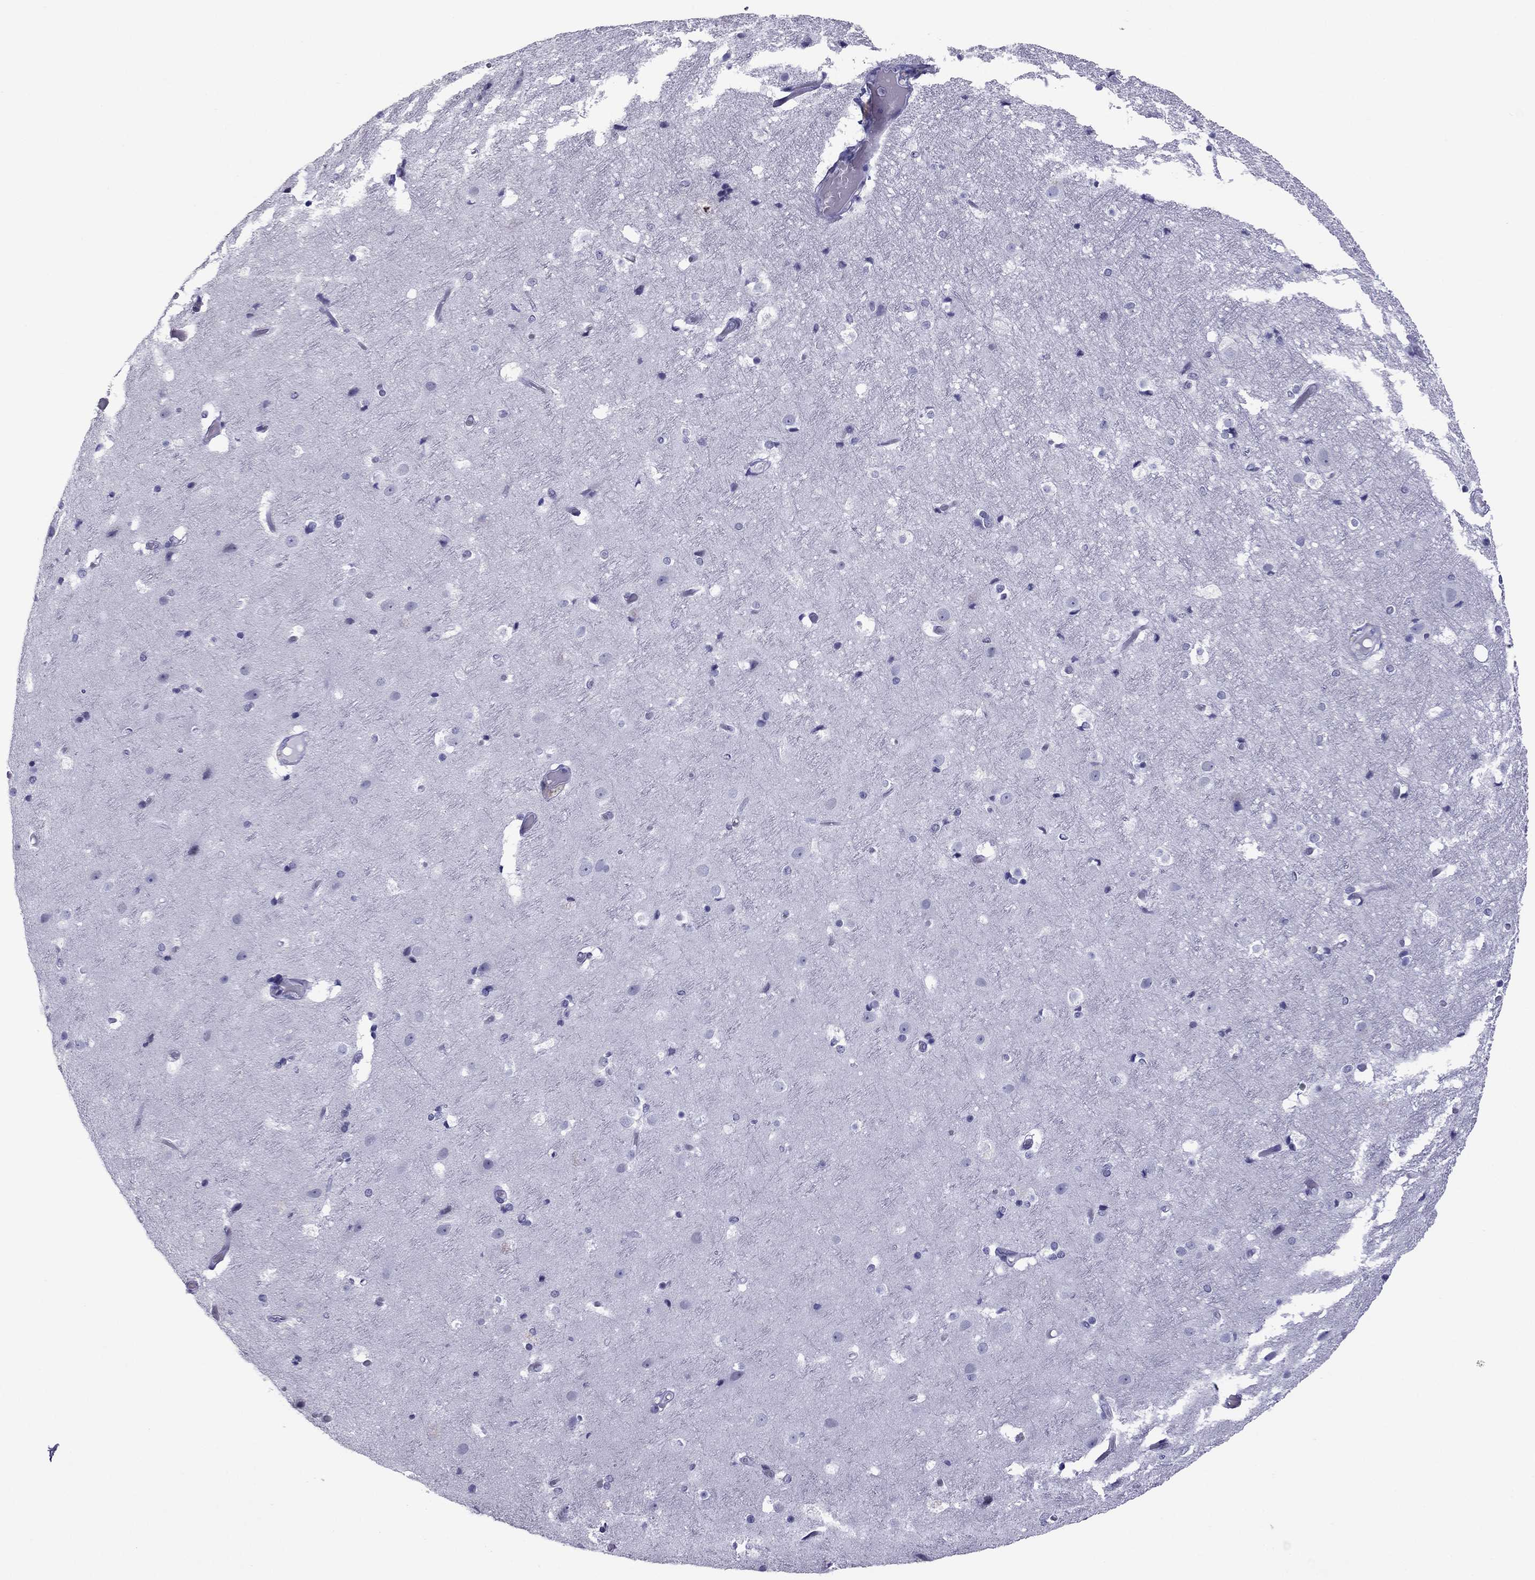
{"staining": {"intensity": "negative", "quantity": "none", "location": "none"}, "tissue": "cerebral cortex", "cell_type": "Endothelial cells", "image_type": "normal", "snomed": [{"axis": "morphology", "description": "Normal tissue, NOS"}, {"axis": "topography", "description": "Cerebral cortex"}], "caption": "The histopathology image demonstrates no significant positivity in endothelial cells of cerebral cortex. (DAB immunohistochemistry (IHC), high magnification).", "gene": "MYLK3", "patient": {"sex": "female", "age": 52}}